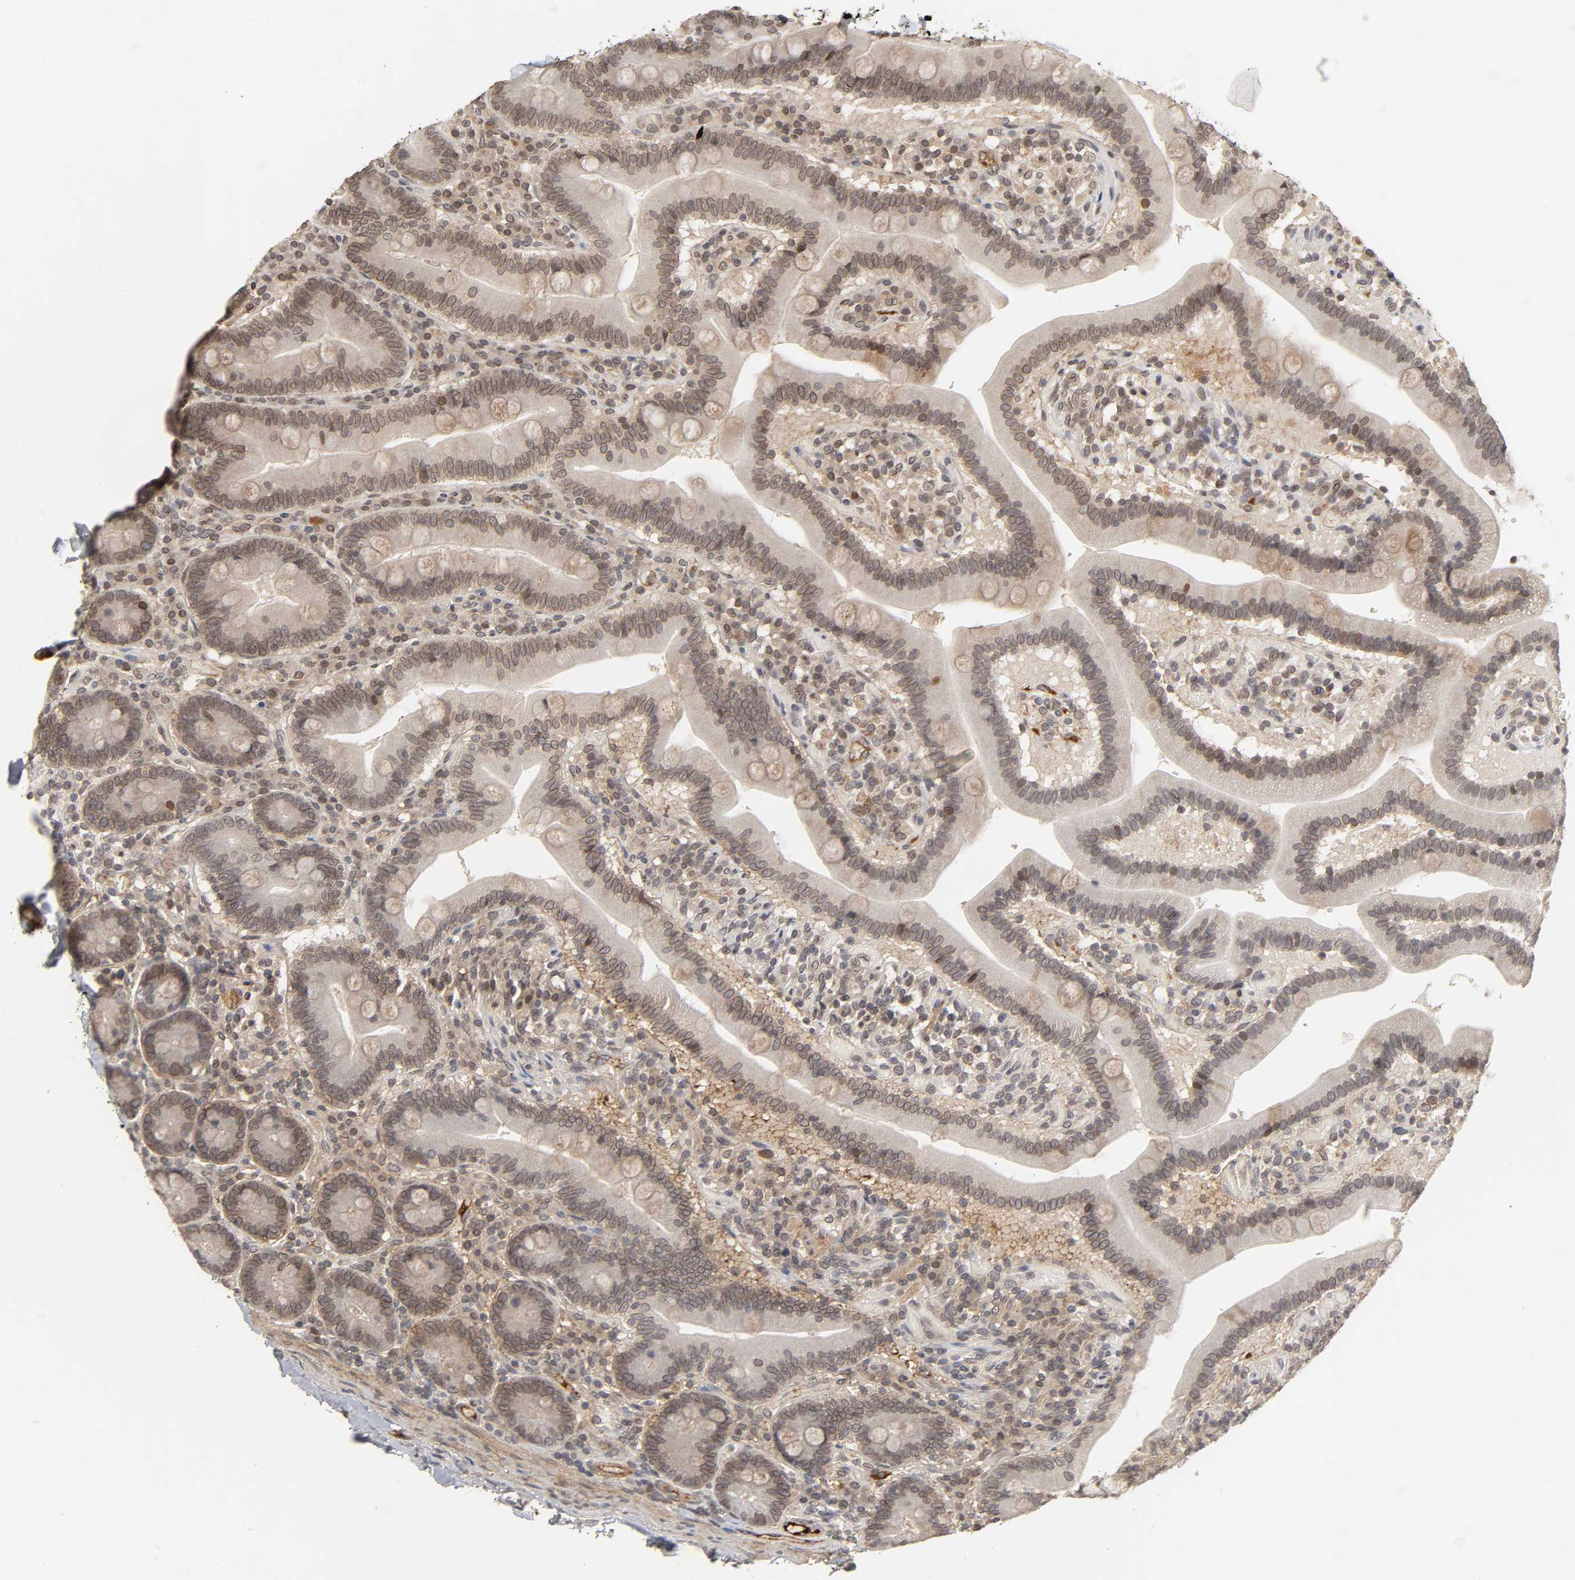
{"staining": {"intensity": "moderate", "quantity": ">75%", "location": "cytoplasmic/membranous,nuclear"}, "tissue": "duodenum", "cell_type": "Glandular cells", "image_type": "normal", "snomed": [{"axis": "morphology", "description": "Normal tissue, NOS"}, {"axis": "topography", "description": "Duodenum"}], "caption": "A brown stain shows moderate cytoplasmic/membranous,nuclear staining of a protein in glandular cells of unremarkable human duodenum. The staining was performed using DAB (3,3'-diaminobenzidine), with brown indicating positive protein expression. Nuclei are stained blue with hematoxylin.", "gene": "CPN2", "patient": {"sex": "male", "age": 66}}